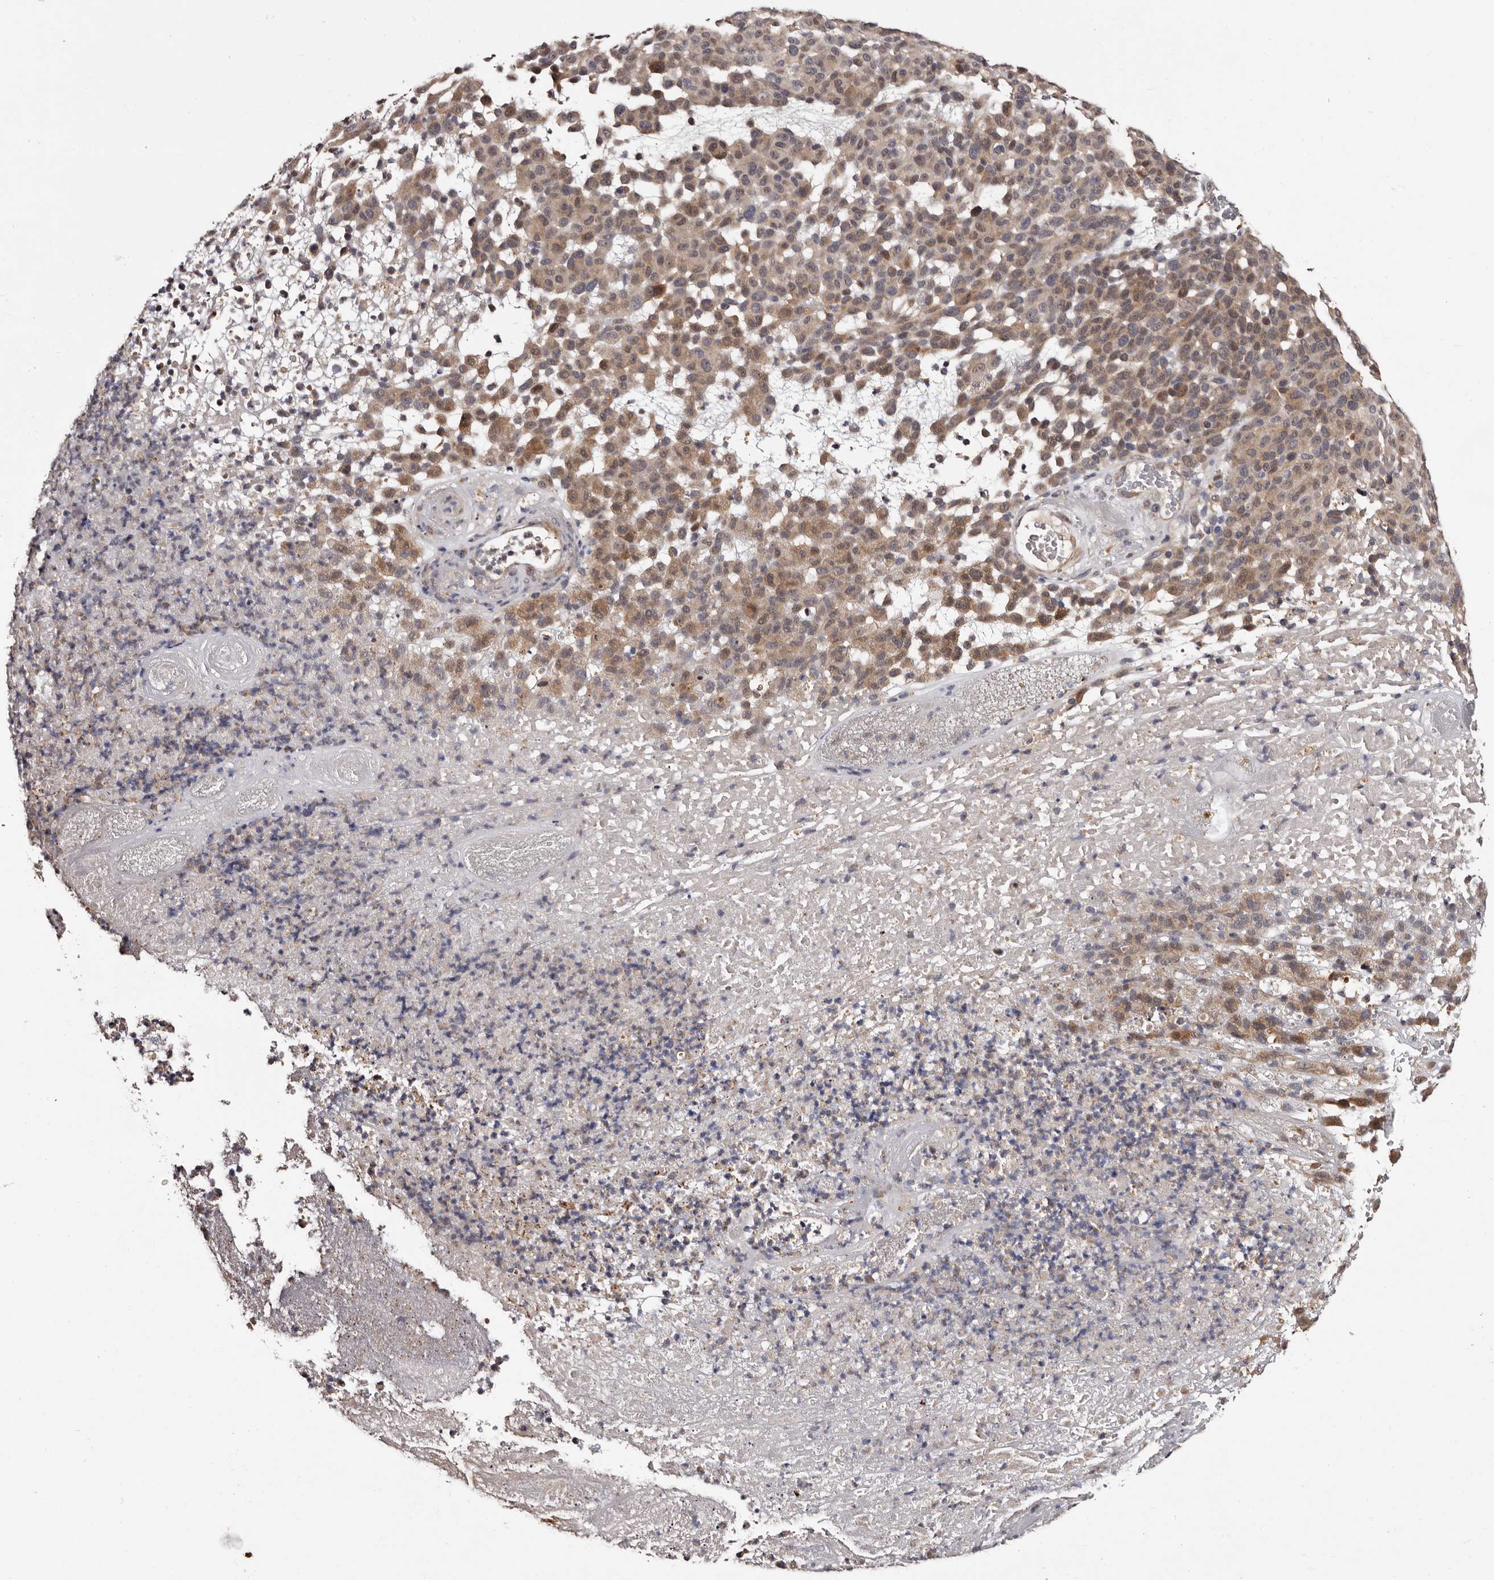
{"staining": {"intensity": "weak", "quantity": ">75%", "location": "cytoplasmic/membranous"}, "tissue": "melanoma", "cell_type": "Tumor cells", "image_type": "cancer", "snomed": [{"axis": "morphology", "description": "Malignant melanoma, NOS"}, {"axis": "topography", "description": "Skin"}], "caption": "This micrograph demonstrates melanoma stained with immunohistochemistry (IHC) to label a protein in brown. The cytoplasmic/membranous of tumor cells show weak positivity for the protein. Nuclei are counter-stained blue.", "gene": "DNPH1", "patient": {"sex": "male", "age": 59}}